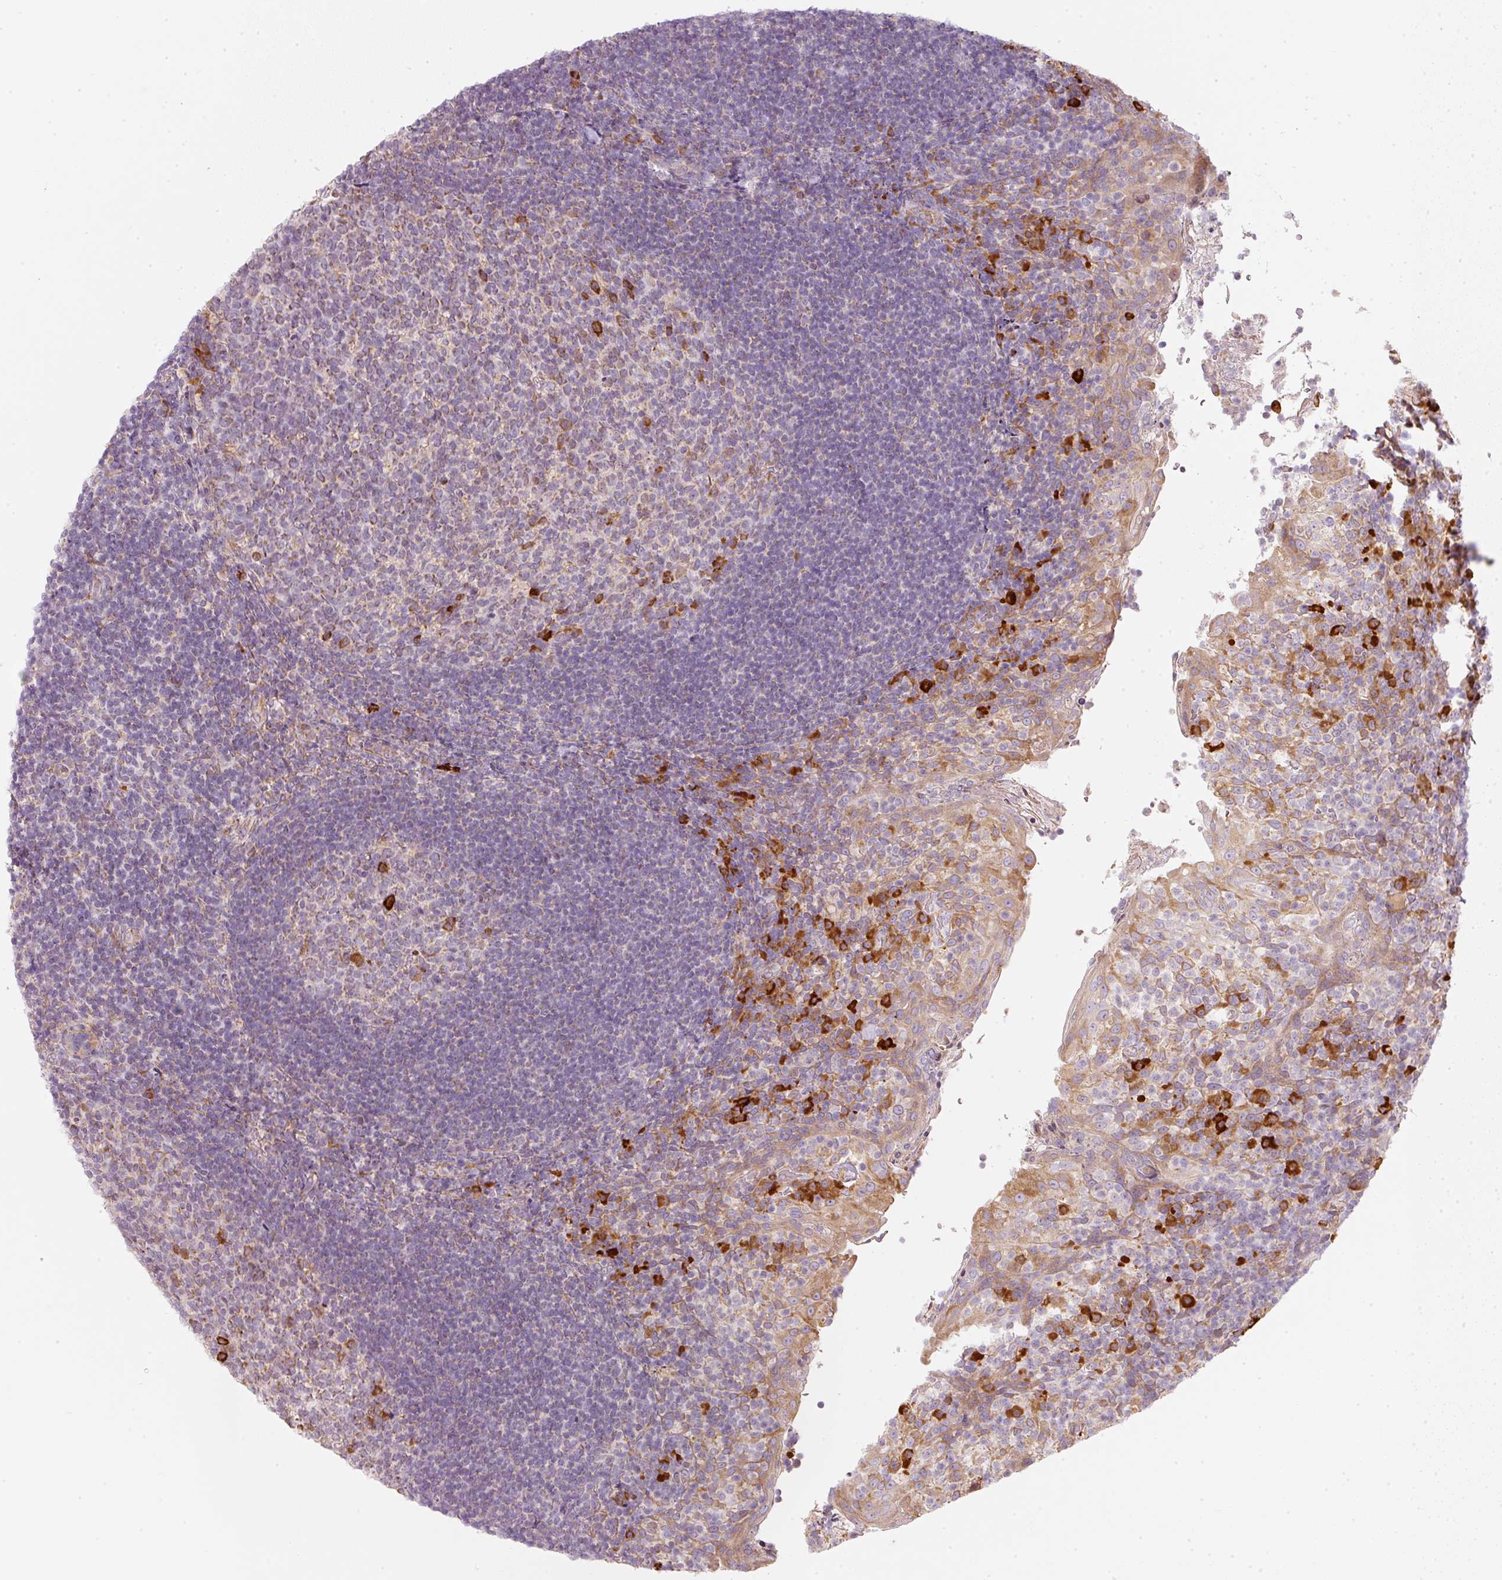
{"staining": {"intensity": "strong", "quantity": "<25%", "location": "cytoplasmic/membranous"}, "tissue": "tonsil", "cell_type": "Germinal center cells", "image_type": "normal", "snomed": [{"axis": "morphology", "description": "Normal tissue, NOS"}, {"axis": "topography", "description": "Tonsil"}], "caption": "A medium amount of strong cytoplasmic/membranous expression is present in approximately <25% of germinal center cells in benign tonsil.", "gene": "MORN4", "patient": {"sex": "female", "age": 10}}